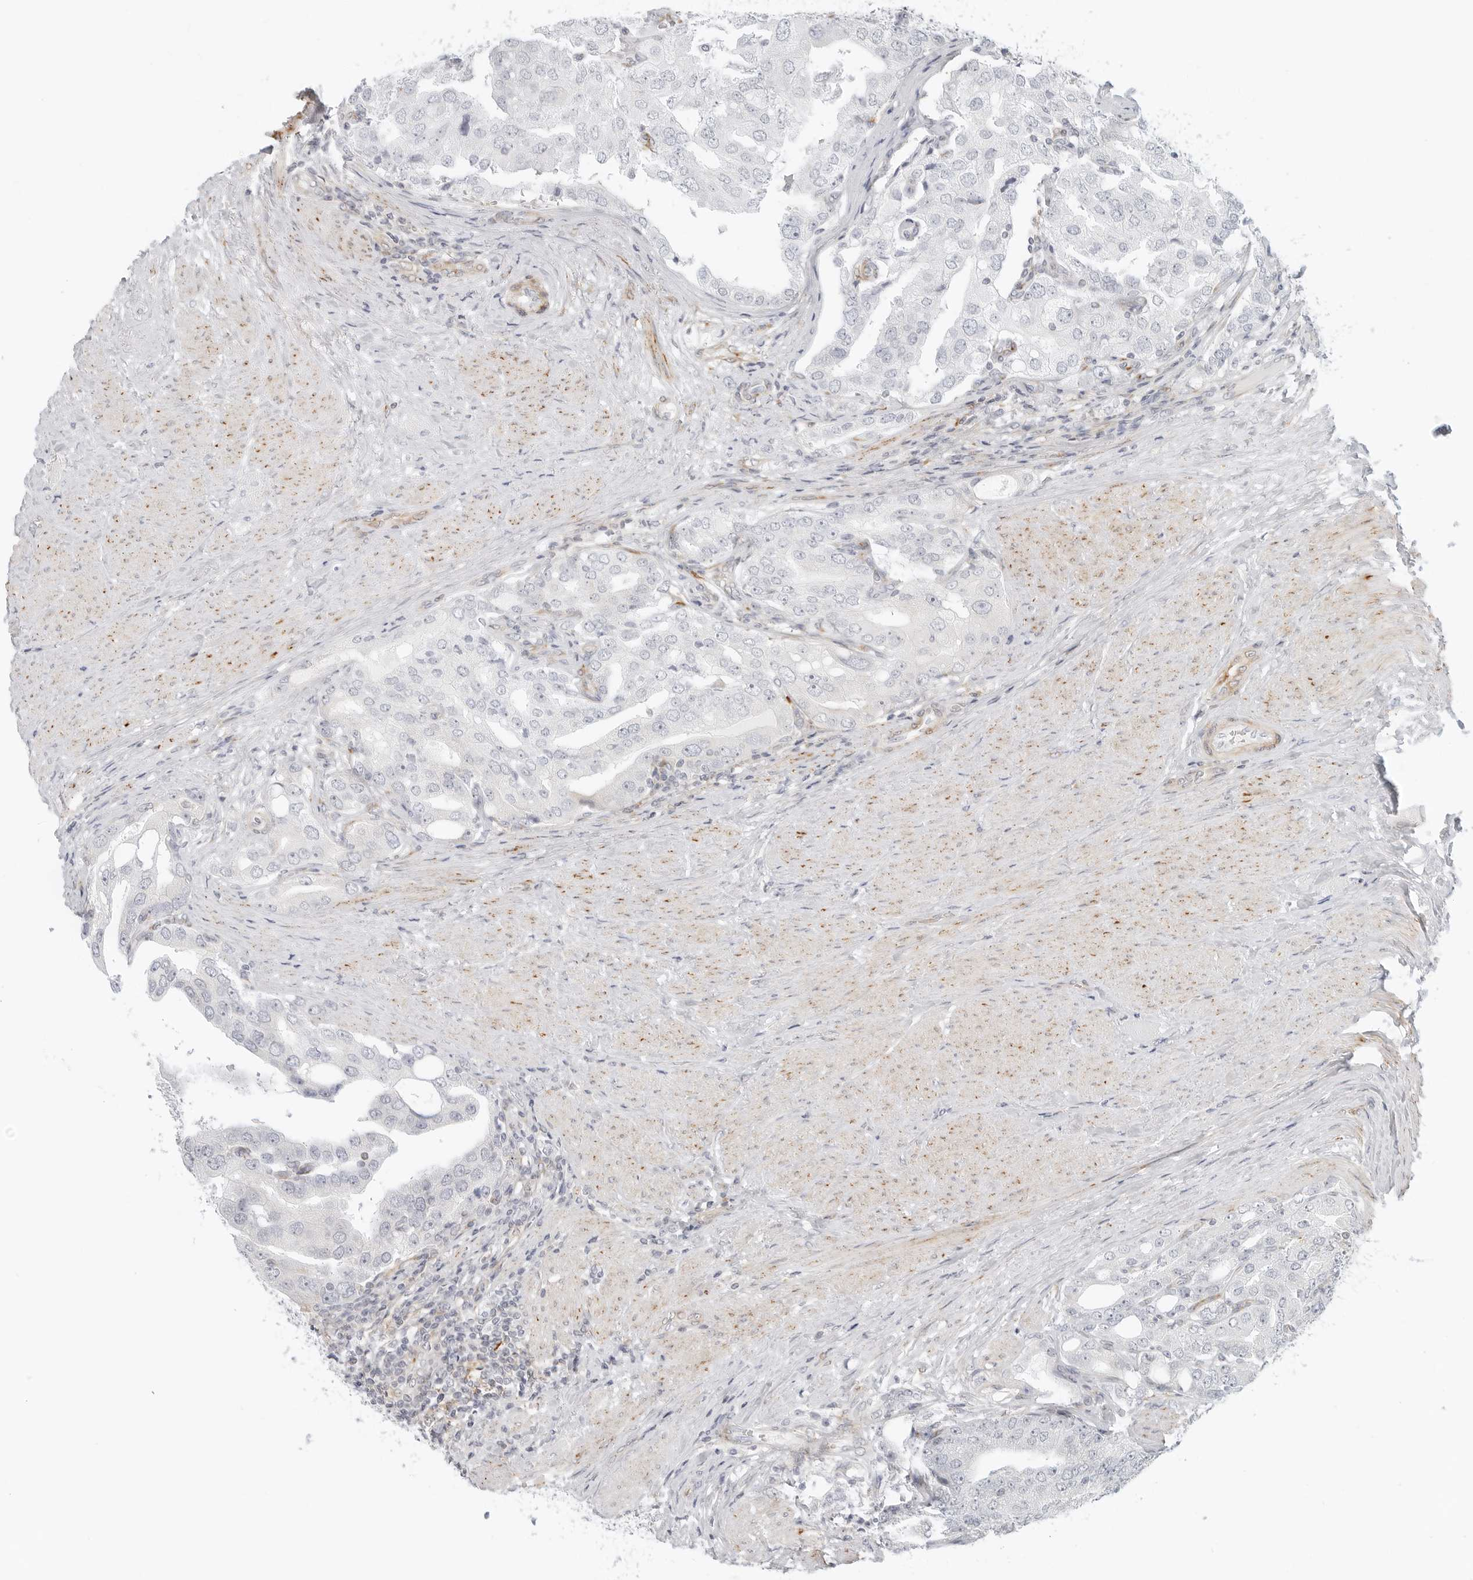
{"staining": {"intensity": "negative", "quantity": "none", "location": "none"}, "tissue": "prostate cancer", "cell_type": "Tumor cells", "image_type": "cancer", "snomed": [{"axis": "morphology", "description": "Adenocarcinoma, High grade"}, {"axis": "topography", "description": "Prostate"}], "caption": "DAB (3,3'-diaminobenzidine) immunohistochemical staining of human prostate high-grade adenocarcinoma demonstrates no significant positivity in tumor cells.", "gene": "C1QTNF1", "patient": {"sex": "male", "age": 50}}